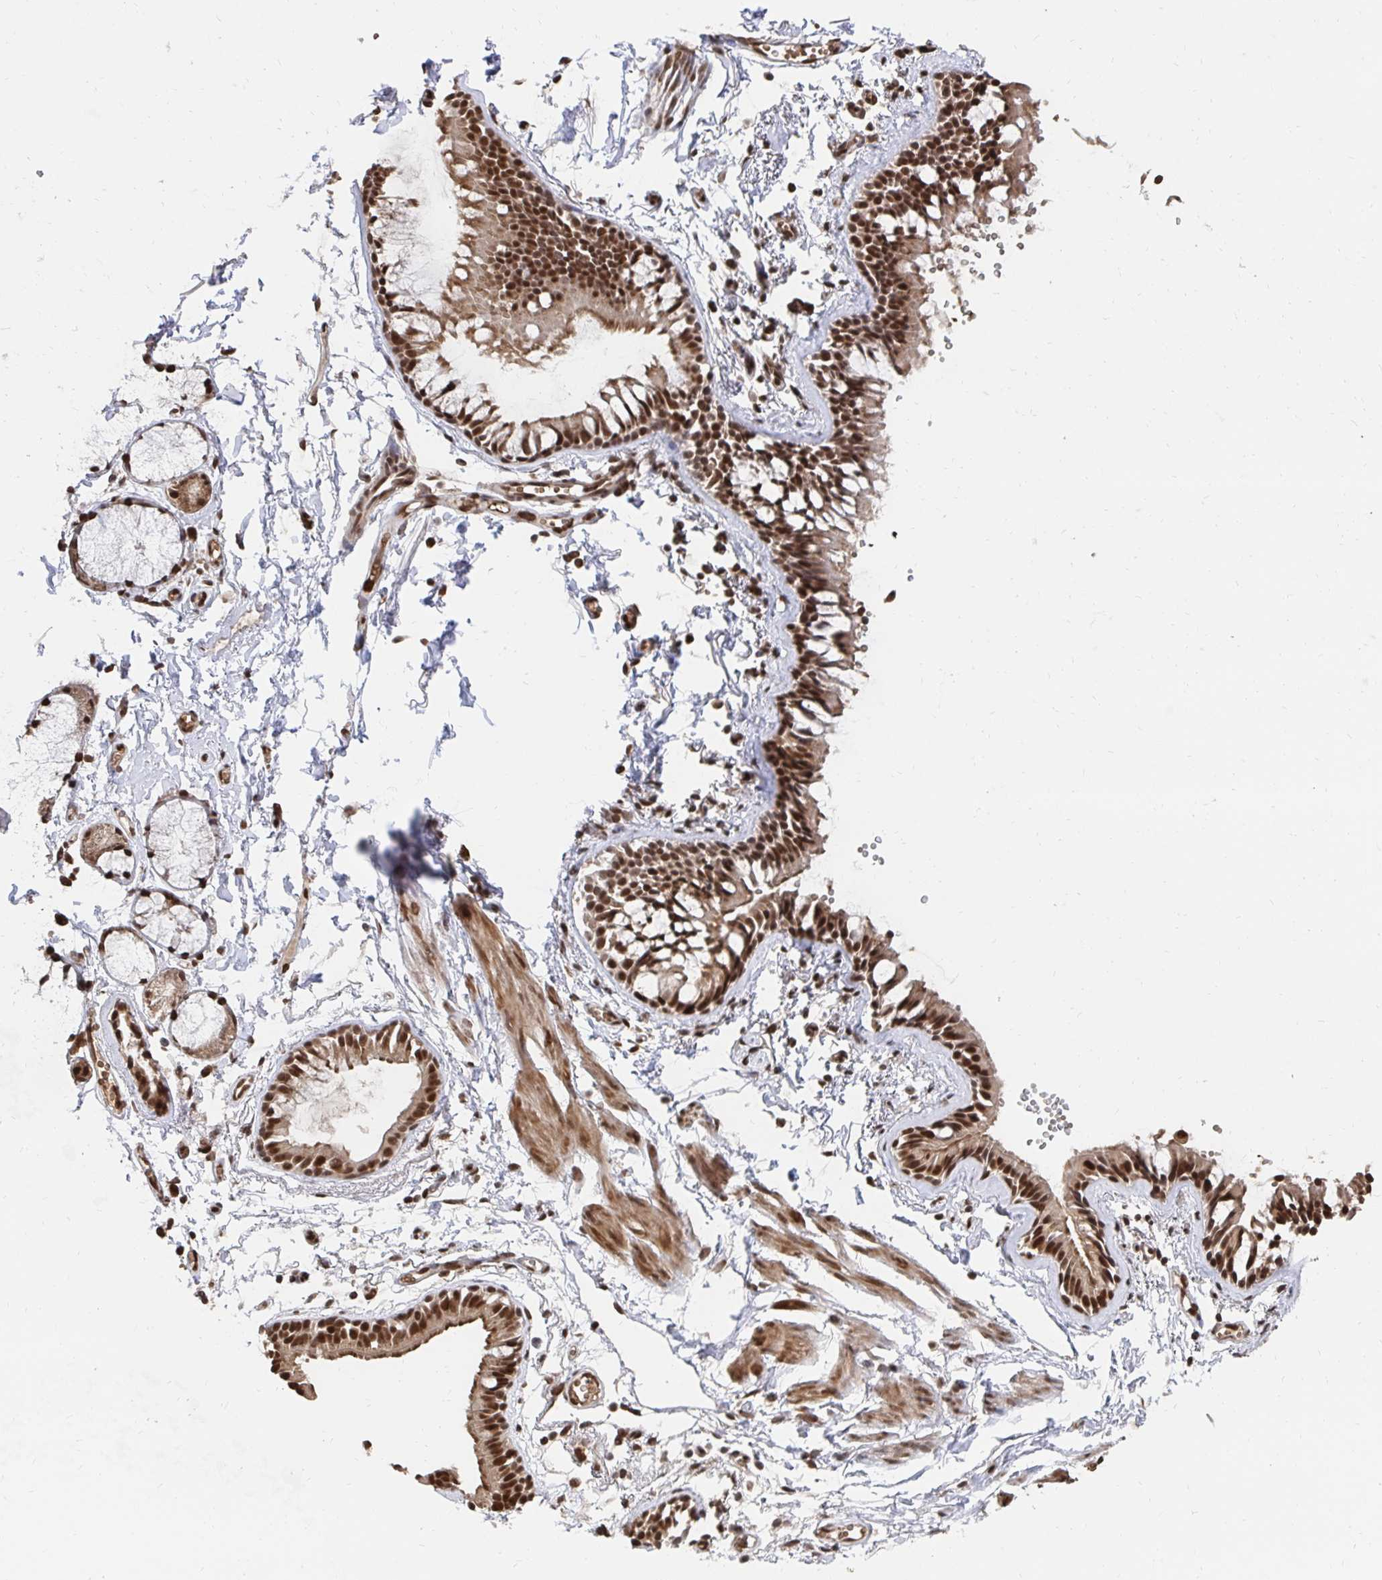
{"staining": {"intensity": "strong", "quantity": ">75%", "location": "nuclear"}, "tissue": "bronchus", "cell_type": "Respiratory epithelial cells", "image_type": "normal", "snomed": [{"axis": "morphology", "description": "Normal tissue, NOS"}, {"axis": "topography", "description": "Bronchus"}], "caption": "Protein staining of unremarkable bronchus displays strong nuclear positivity in approximately >75% of respiratory epithelial cells.", "gene": "GTF3C6", "patient": {"sex": "female", "age": 59}}